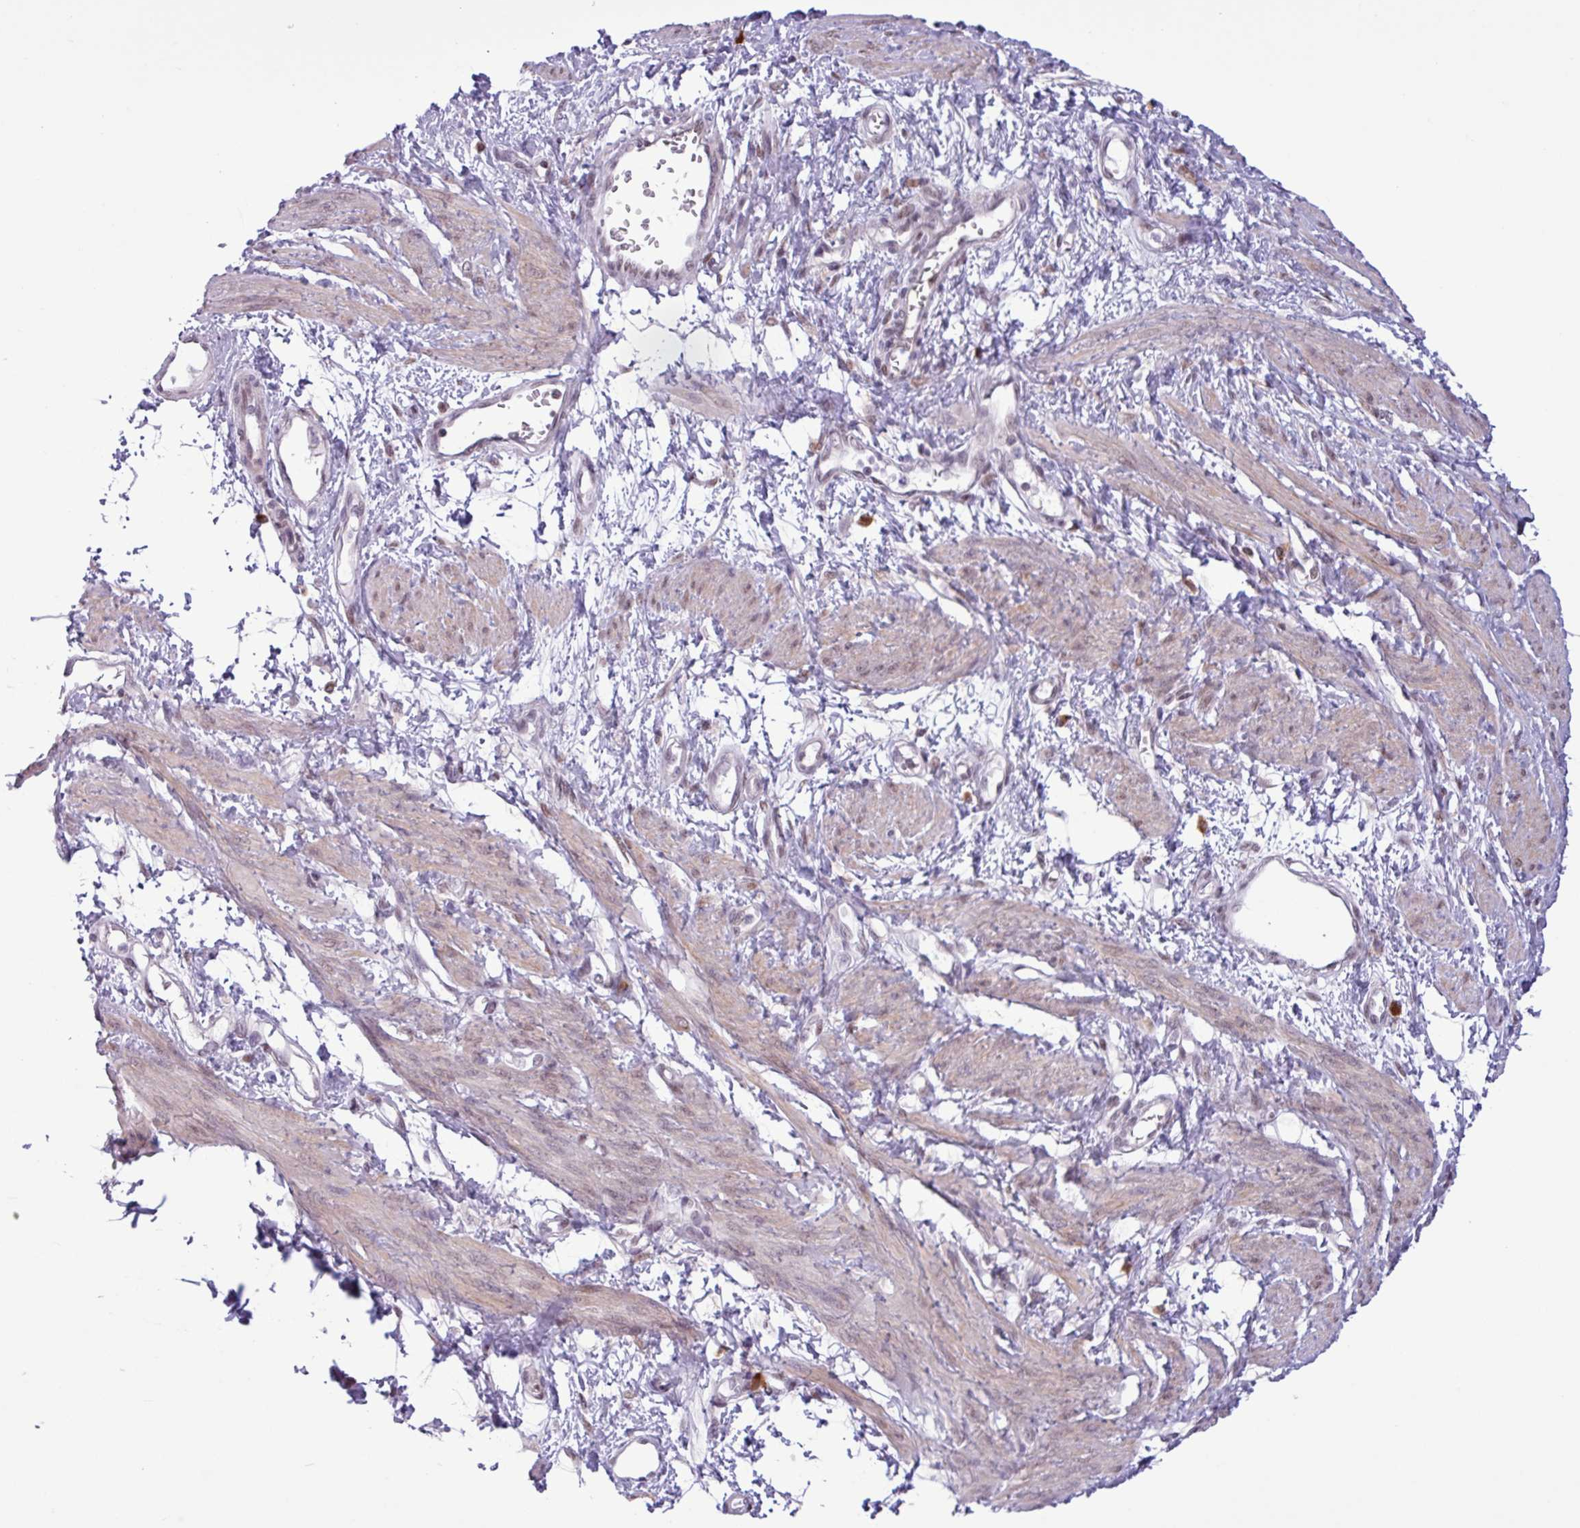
{"staining": {"intensity": "moderate", "quantity": "25%-75%", "location": "cytoplasmic/membranous,nuclear"}, "tissue": "smooth muscle", "cell_type": "Smooth muscle cells", "image_type": "normal", "snomed": [{"axis": "morphology", "description": "Normal tissue, NOS"}, {"axis": "topography", "description": "Smooth muscle"}, {"axis": "topography", "description": "Uterus"}], "caption": "Moderate cytoplasmic/membranous,nuclear positivity for a protein is appreciated in approximately 25%-75% of smooth muscle cells of unremarkable smooth muscle using immunohistochemistry (IHC).", "gene": "NOTCH2", "patient": {"sex": "female", "age": 39}}